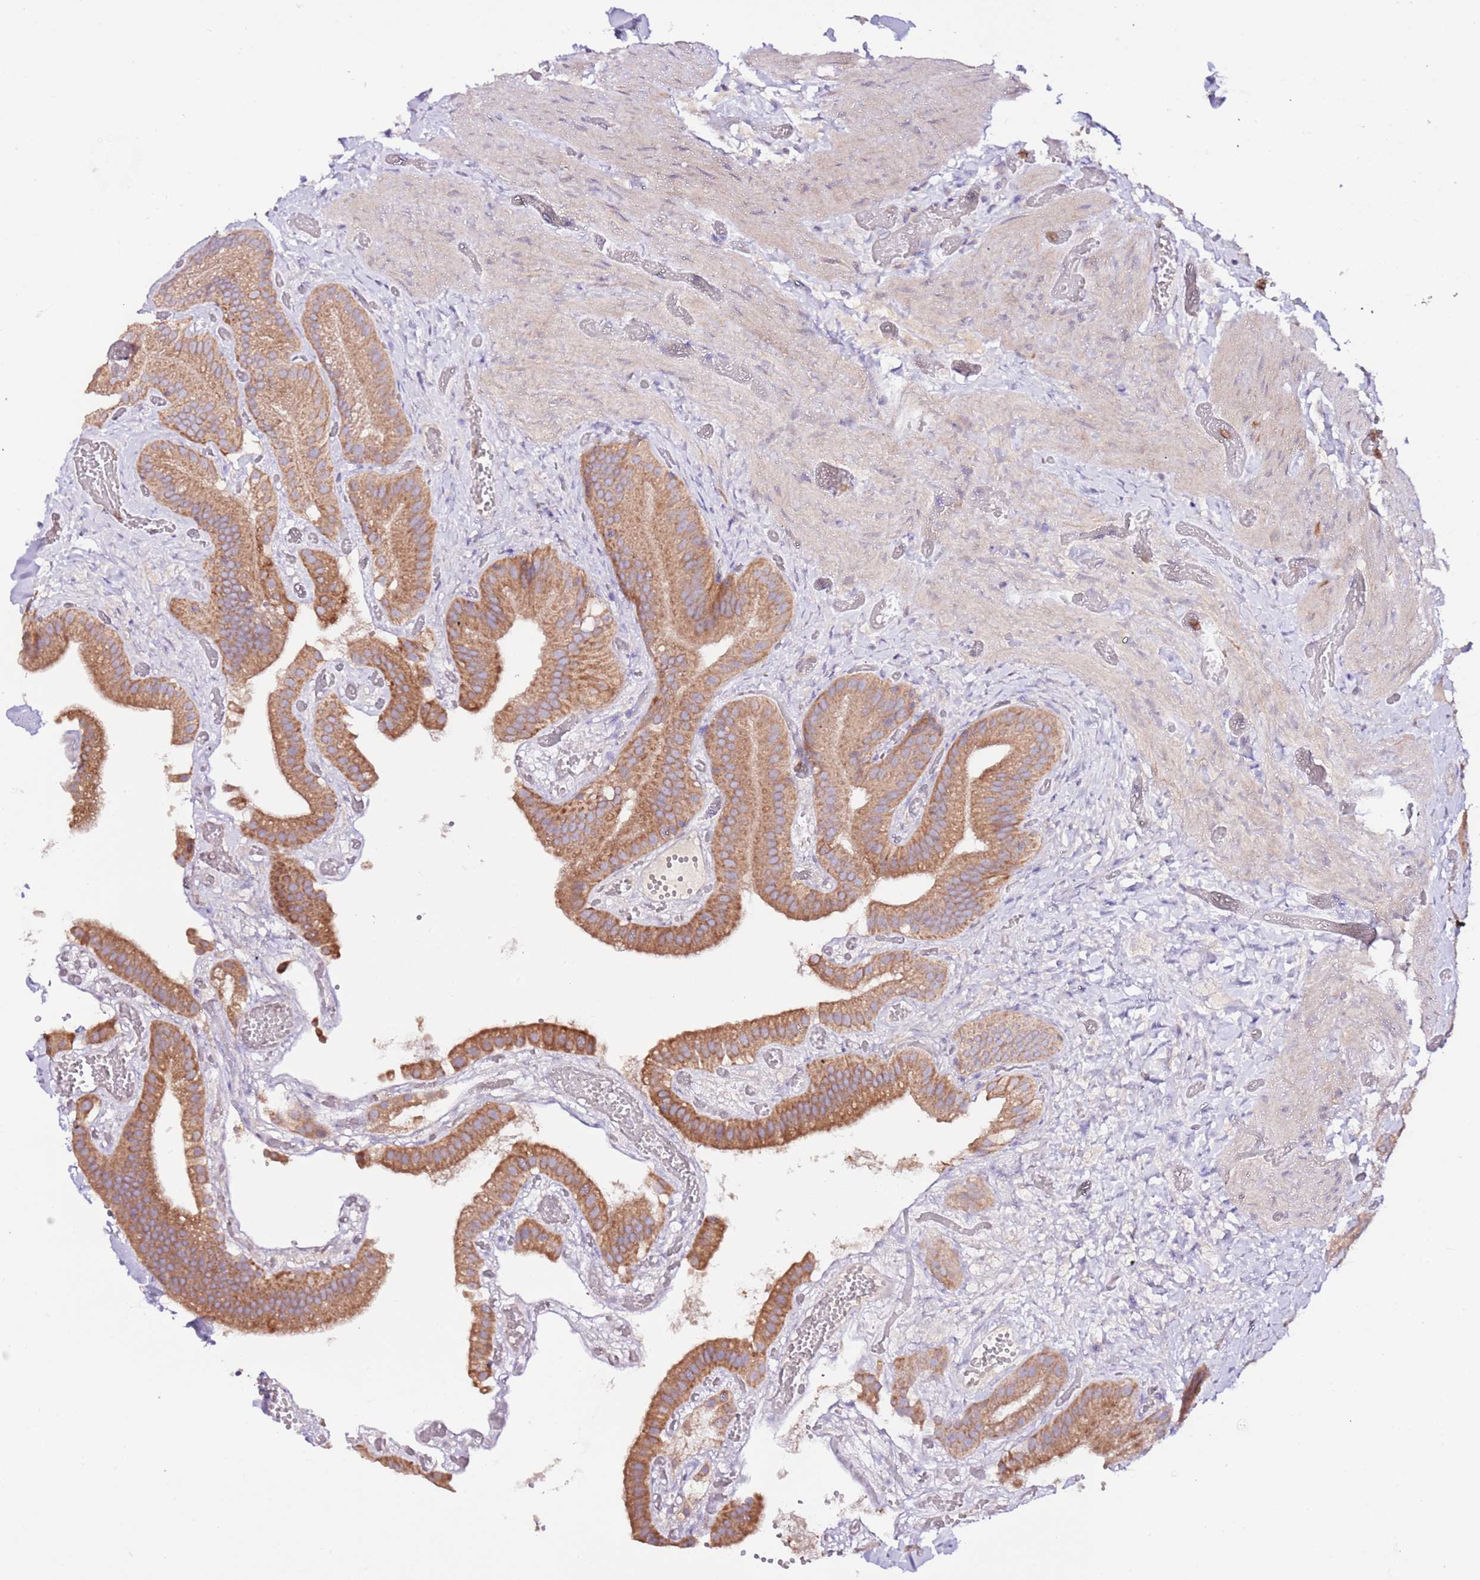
{"staining": {"intensity": "moderate", "quantity": ">75%", "location": "cytoplasmic/membranous"}, "tissue": "gallbladder", "cell_type": "Glandular cells", "image_type": "normal", "snomed": [{"axis": "morphology", "description": "Normal tissue, NOS"}, {"axis": "topography", "description": "Gallbladder"}], "caption": "An IHC image of normal tissue is shown. Protein staining in brown labels moderate cytoplasmic/membranous positivity in gallbladder within glandular cells.", "gene": "FLVCR1", "patient": {"sex": "female", "age": 64}}